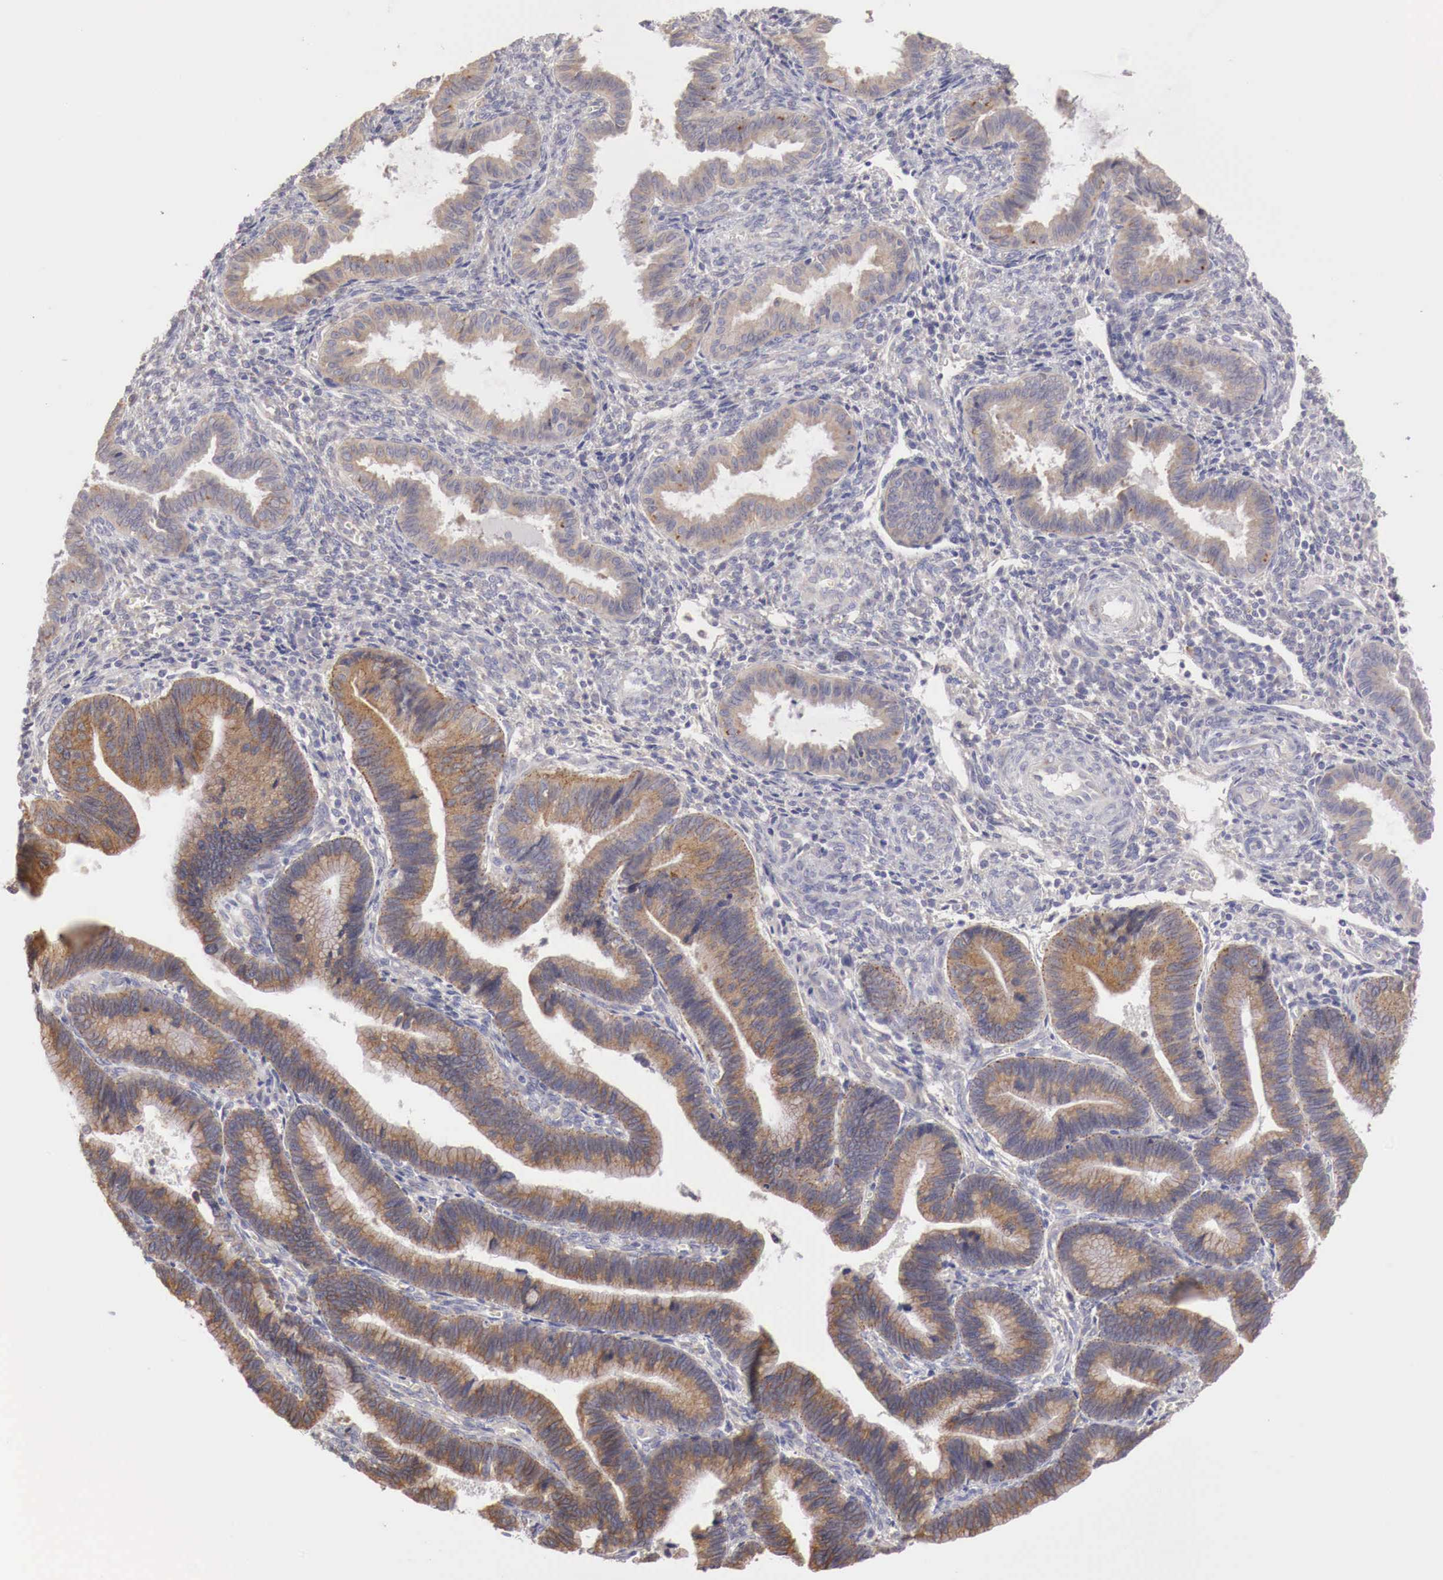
{"staining": {"intensity": "negative", "quantity": "none", "location": "none"}, "tissue": "endometrium", "cell_type": "Cells in endometrial stroma", "image_type": "normal", "snomed": [{"axis": "morphology", "description": "Normal tissue, NOS"}, {"axis": "topography", "description": "Endometrium"}], "caption": "Endometrium stained for a protein using IHC reveals no staining cells in endometrial stroma.", "gene": "NSDHL", "patient": {"sex": "female", "age": 36}}